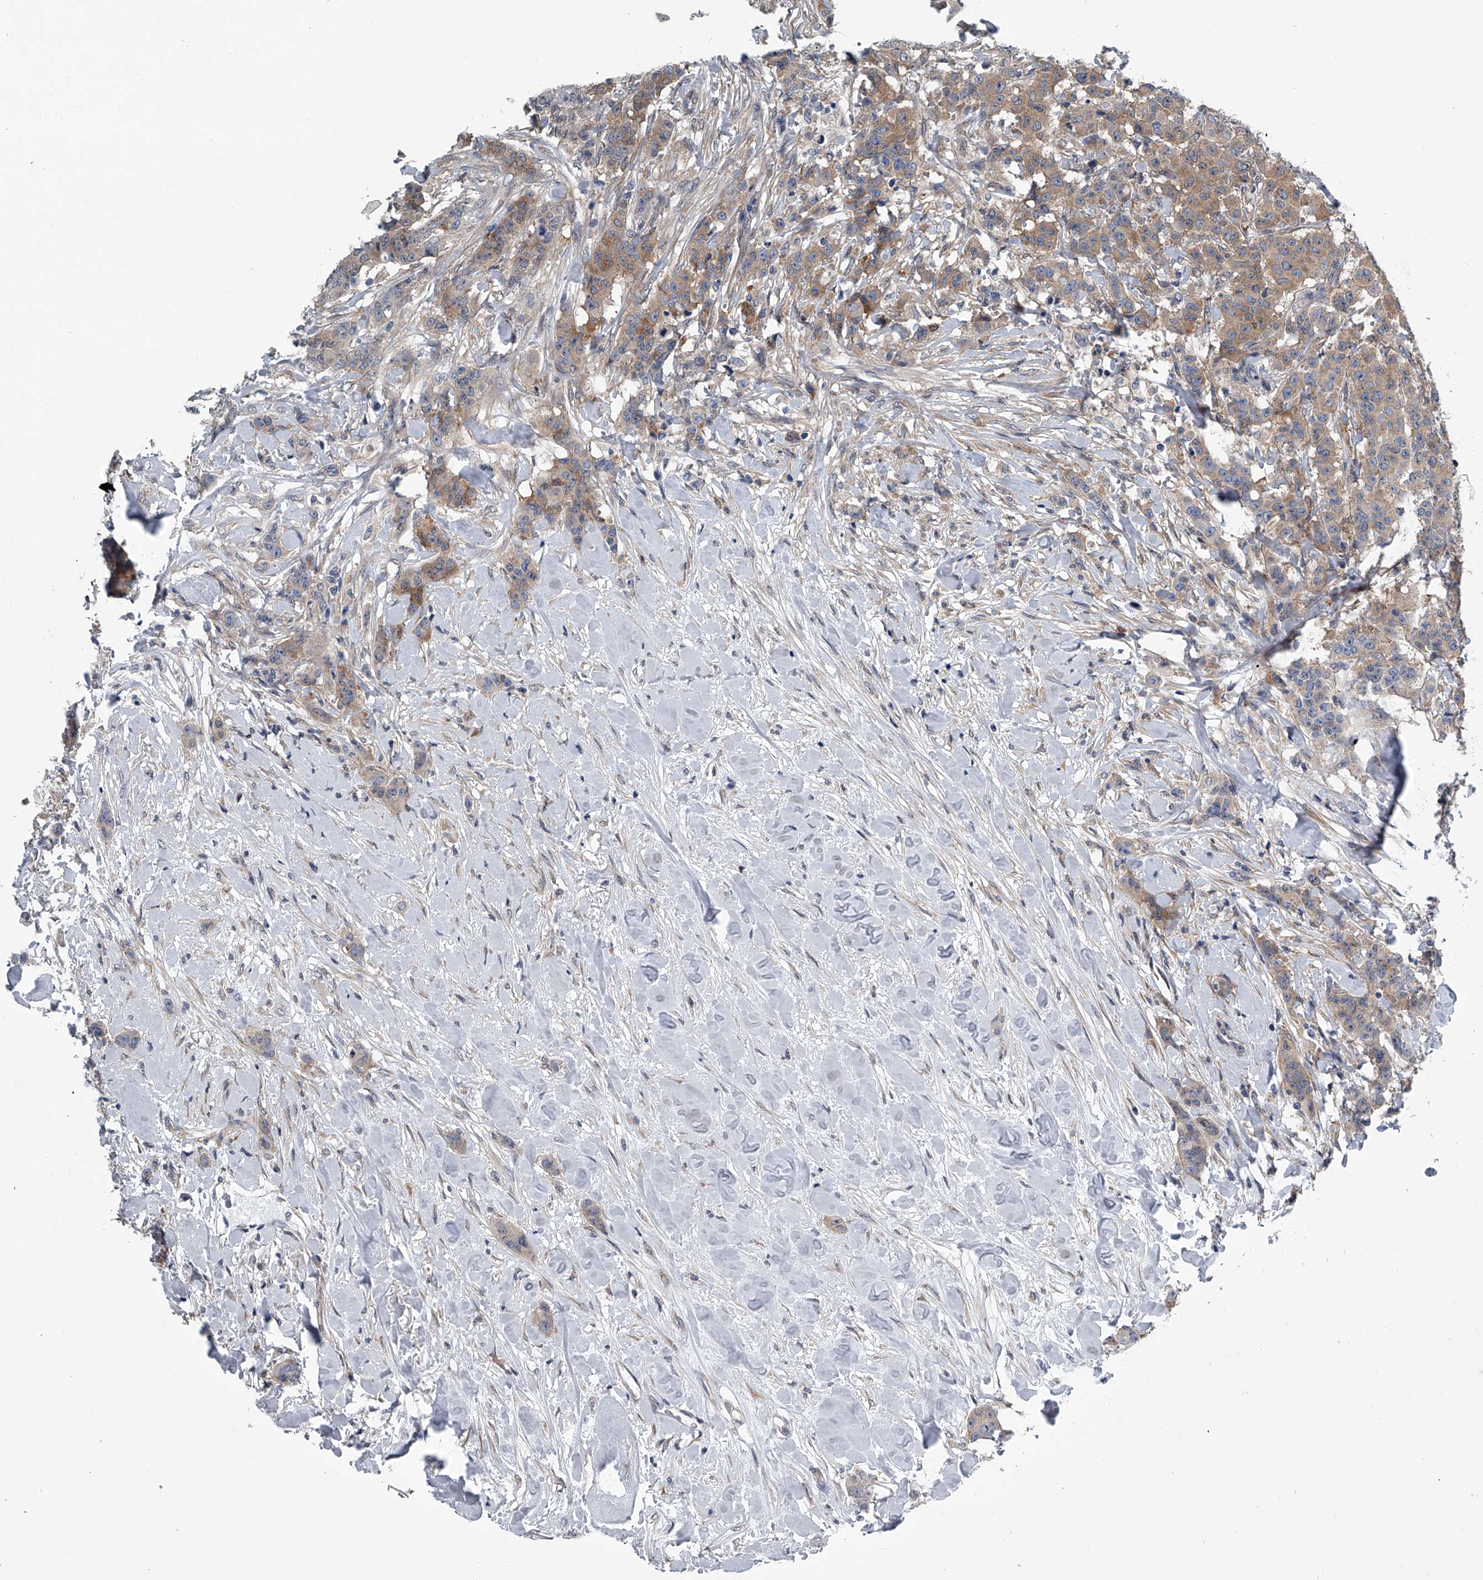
{"staining": {"intensity": "moderate", "quantity": "<25%", "location": "cytoplasmic/membranous"}, "tissue": "breast cancer", "cell_type": "Tumor cells", "image_type": "cancer", "snomed": [{"axis": "morphology", "description": "Duct carcinoma"}, {"axis": "topography", "description": "Breast"}], "caption": "Invasive ductal carcinoma (breast) stained with immunohistochemistry (IHC) demonstrates moderate cytoplasmic/membranous expression in about <25% of tumor cells.", "gene": "PPP2R5D", "patient": {"sex": "female", "age": 40}}